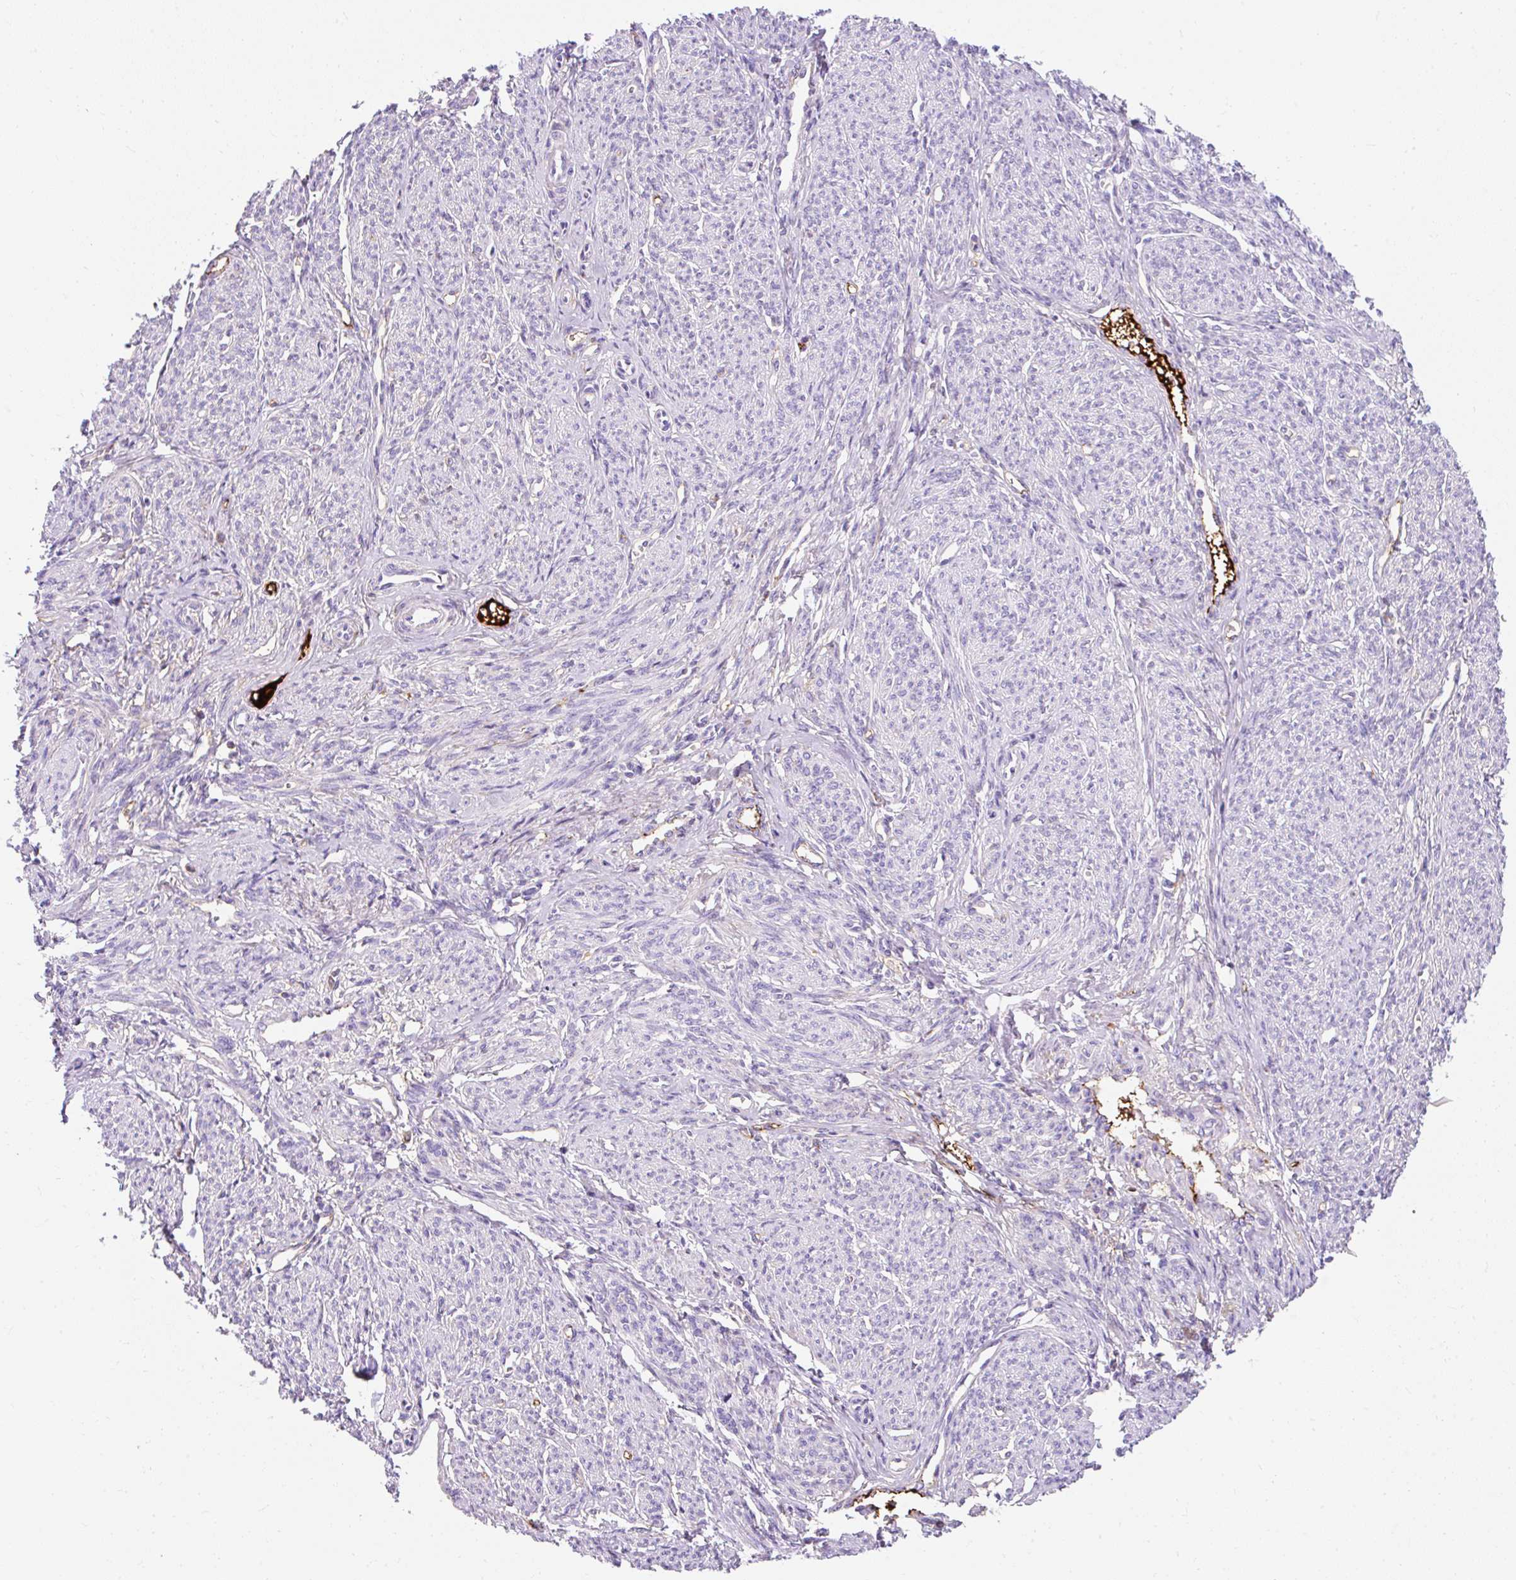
{"staining": {"intensity": "negative", "quantity": "none", "location": "none"}, "tissue": "smooth muscle", "cell_type": "Smooth muscle cells", "image_type": "normal", "snomed": [{"axis": "morphology", "description": "Normal tissue, NOS"}, {"axis": "topography", "description": "Smooth muscle"}], "caption": "A photomicrograph of smooth muscle stained for a protein shows no brown staining in smooth muscle cells. The staining was performed using DAB to visualize the protein expression in brown, while the nuclei were stained in blue with hematoxylin (Magnification: 20x).", "gene": "APOC2", "patient": {"sex": "female", "age": 65}}